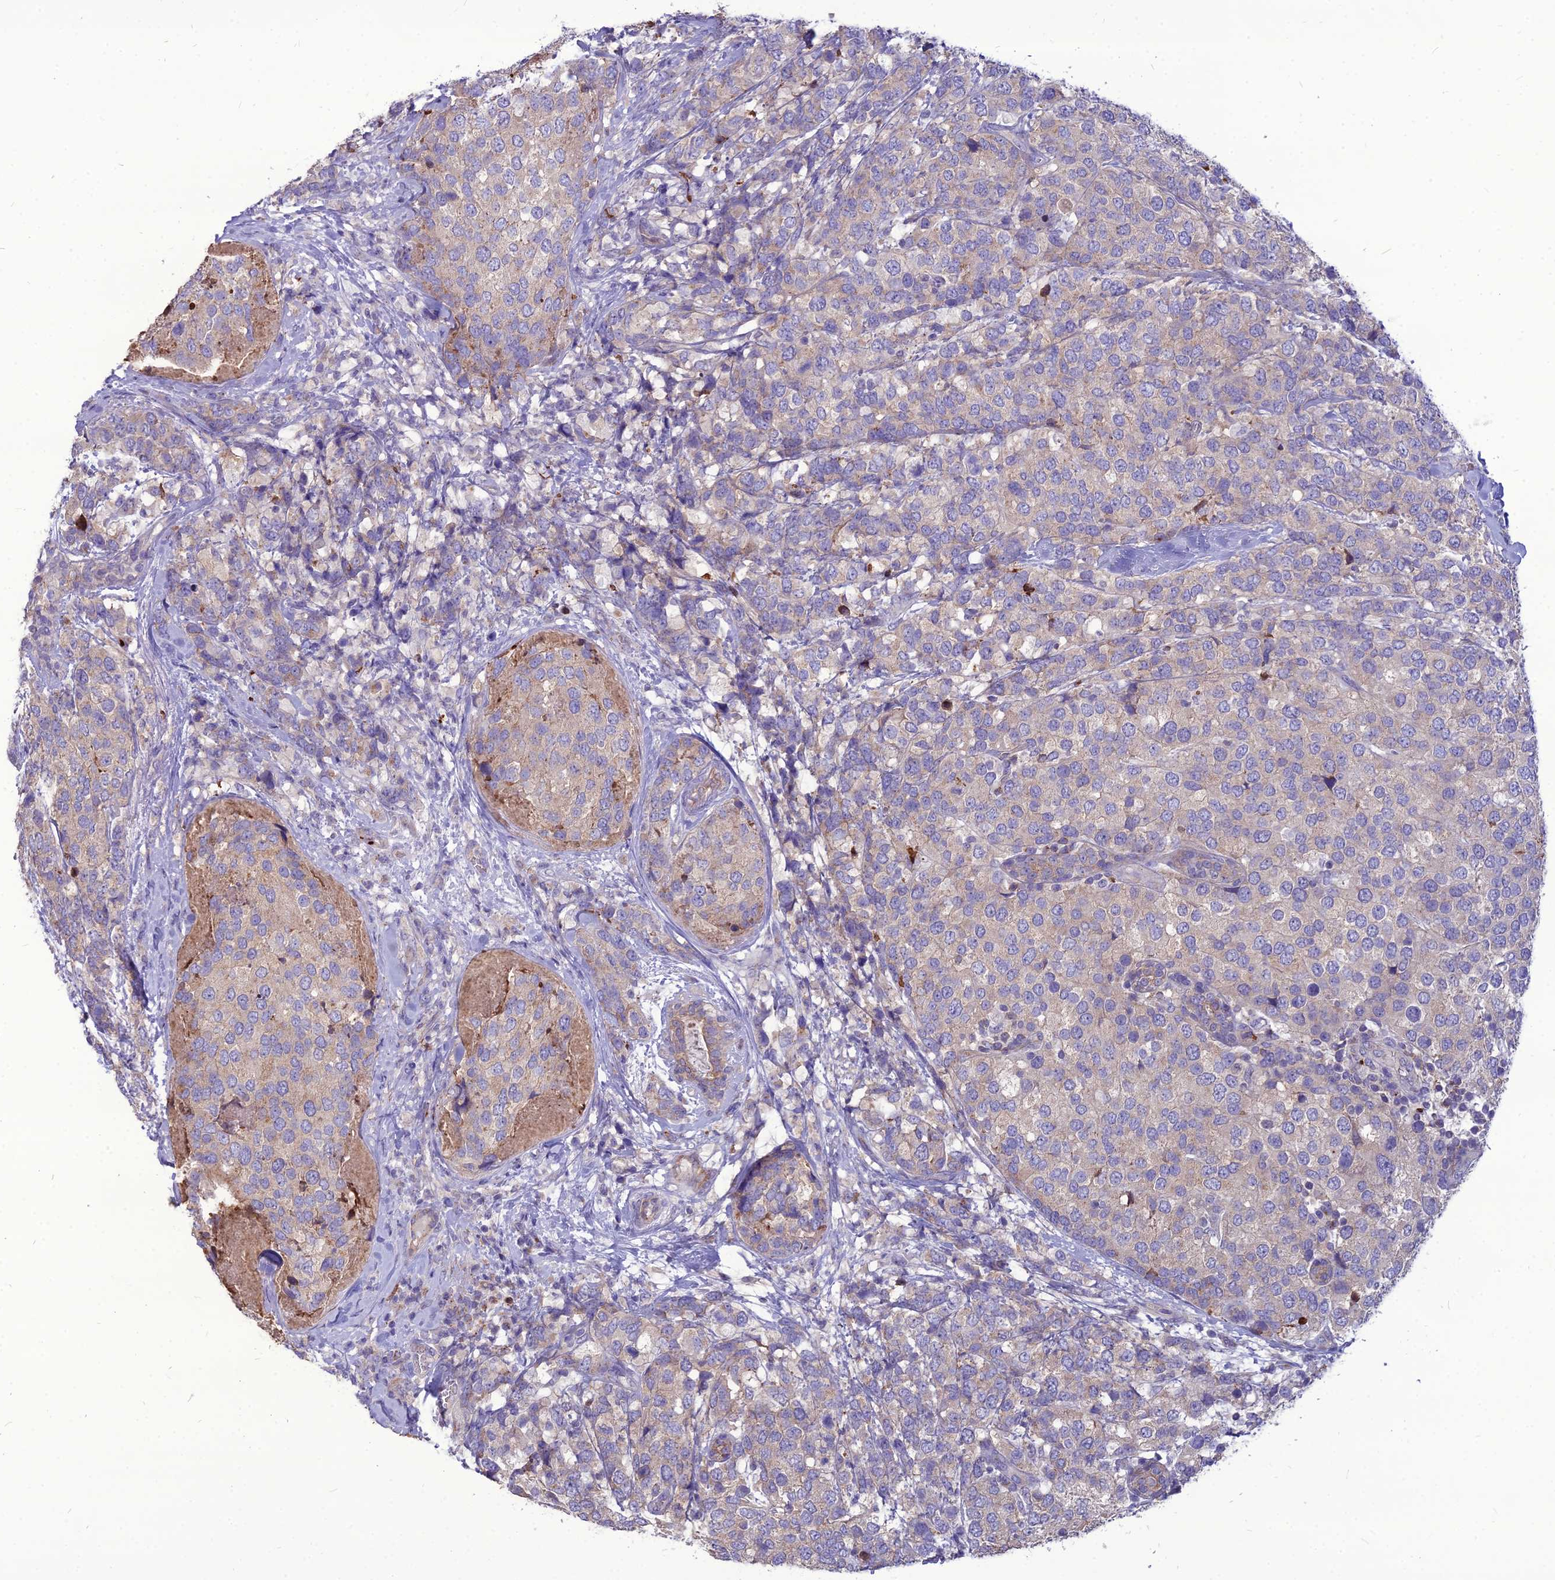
{"staining": {"intensity": "negative", "quantity": "none", "location": "none"}, "tissue": "breast cancer", "cell_type": "Tumor cells", "image_type": "cancer", "snomed": [{"axis": "morphology", "description": "Lobular carcinoma"}, {"axis": "topography", "description": "Breast"}], "caption": "Immunohistochemical staining of human lobular carcinoma (breast) demonstrates no significant staining in tumor cells.", "gene": "PCED1B", "patient": {"sex": "female", "age": 59}}